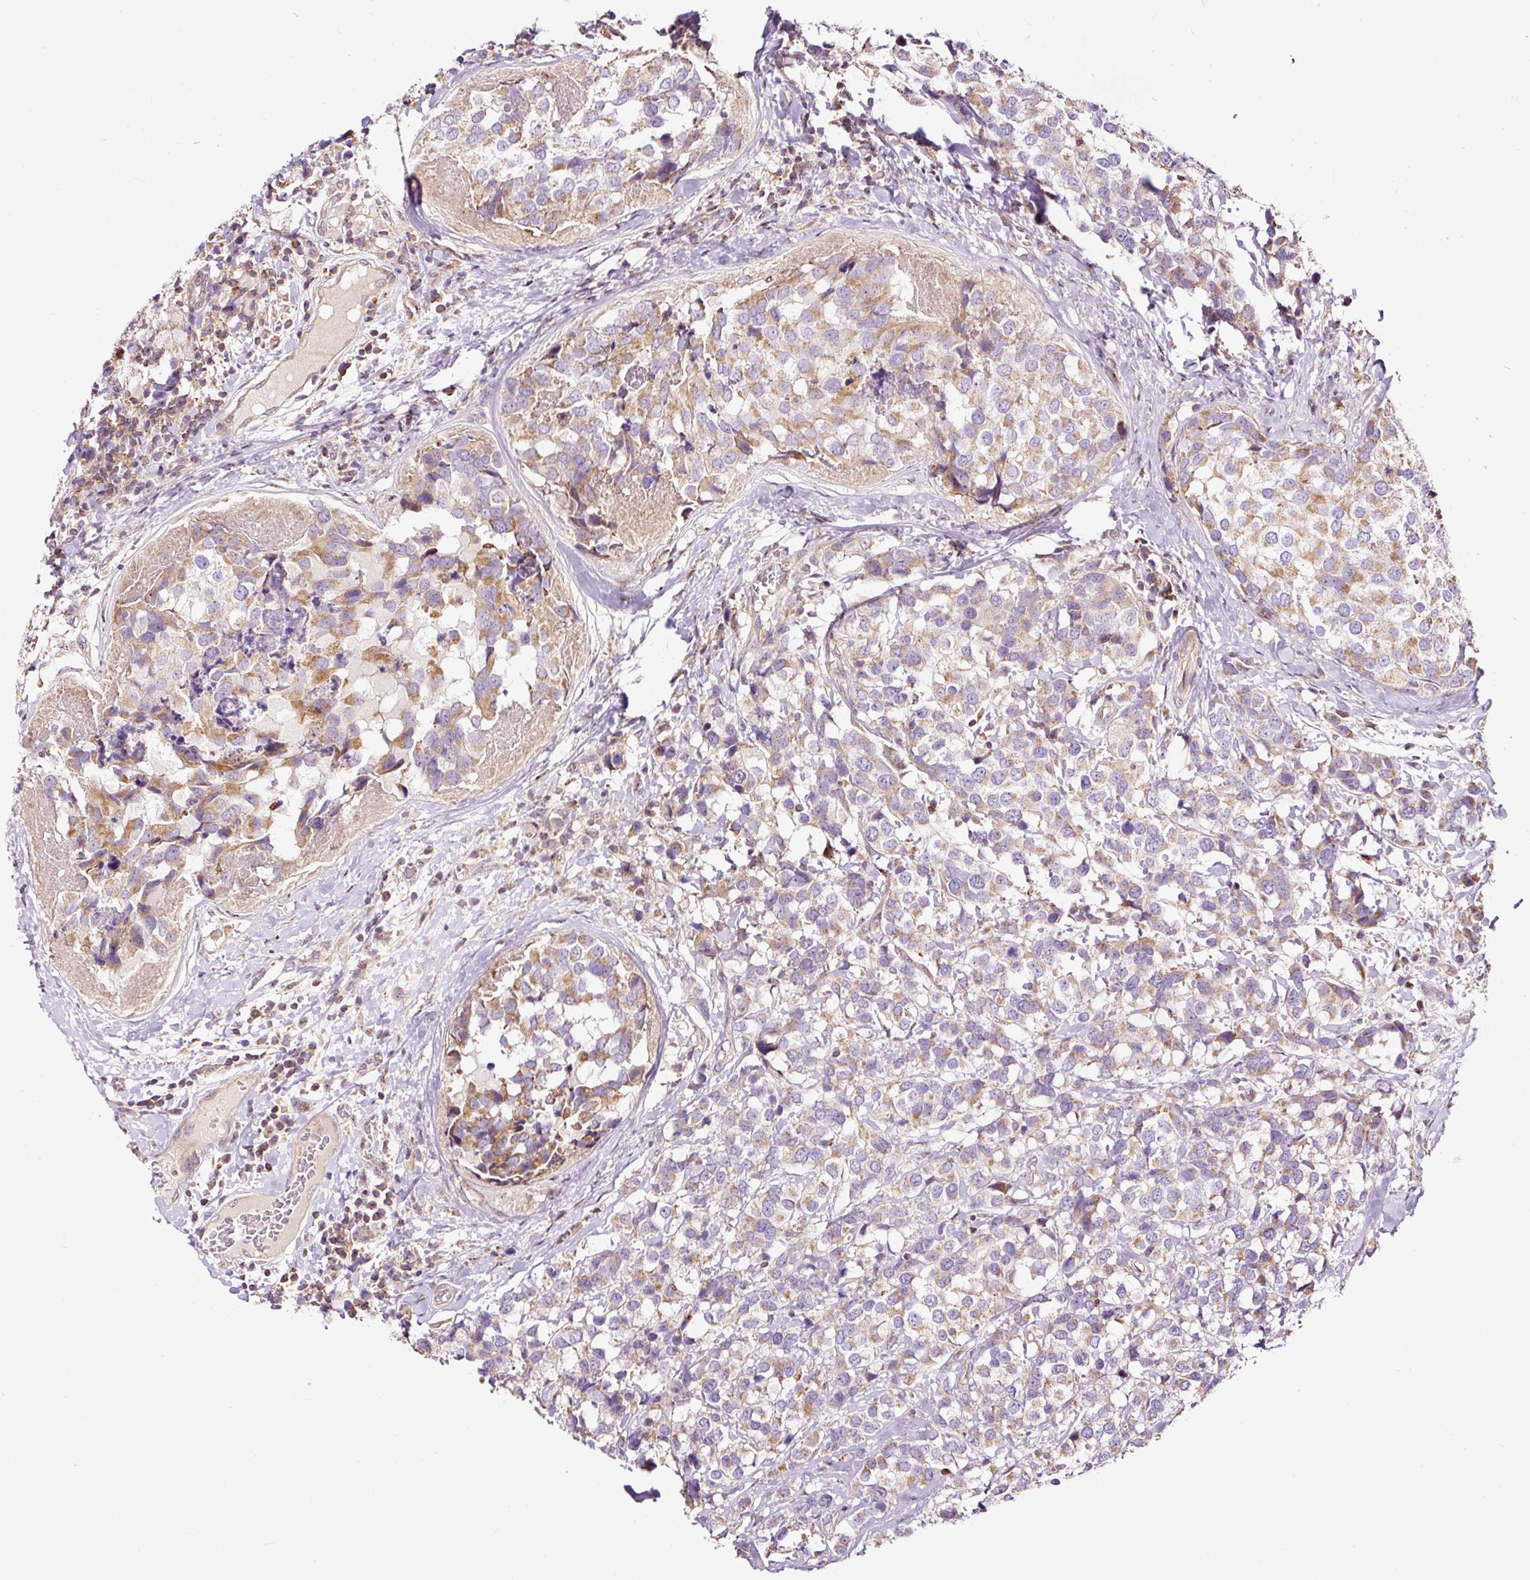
{"staining": {"intensity": "weak", "quantity": "25%-75%", "location": "cytoplasmic/membranous"}, "tissue": "breast cancer", "cell_type": "Tumor cells", "image_type": "cancer", "snomed": [{"axis": "morphology", "description": "Lobular carcinoma"}, {"axis": "topography", "description": "Breast"}], "caption": "Immunohistochemical staining of lobular carcinoma (breast) shows weak cytoplasmic/membranous protein positivity in about 25%-75% of tumor cells. The staining was performed using DAB to visualize the protein expression in brown, while the nuclei were stained in blue with hematoxylin (Magnification: 20x).", "gene": "BOLA3", "patient": {"sex": "female", "age": 59}}